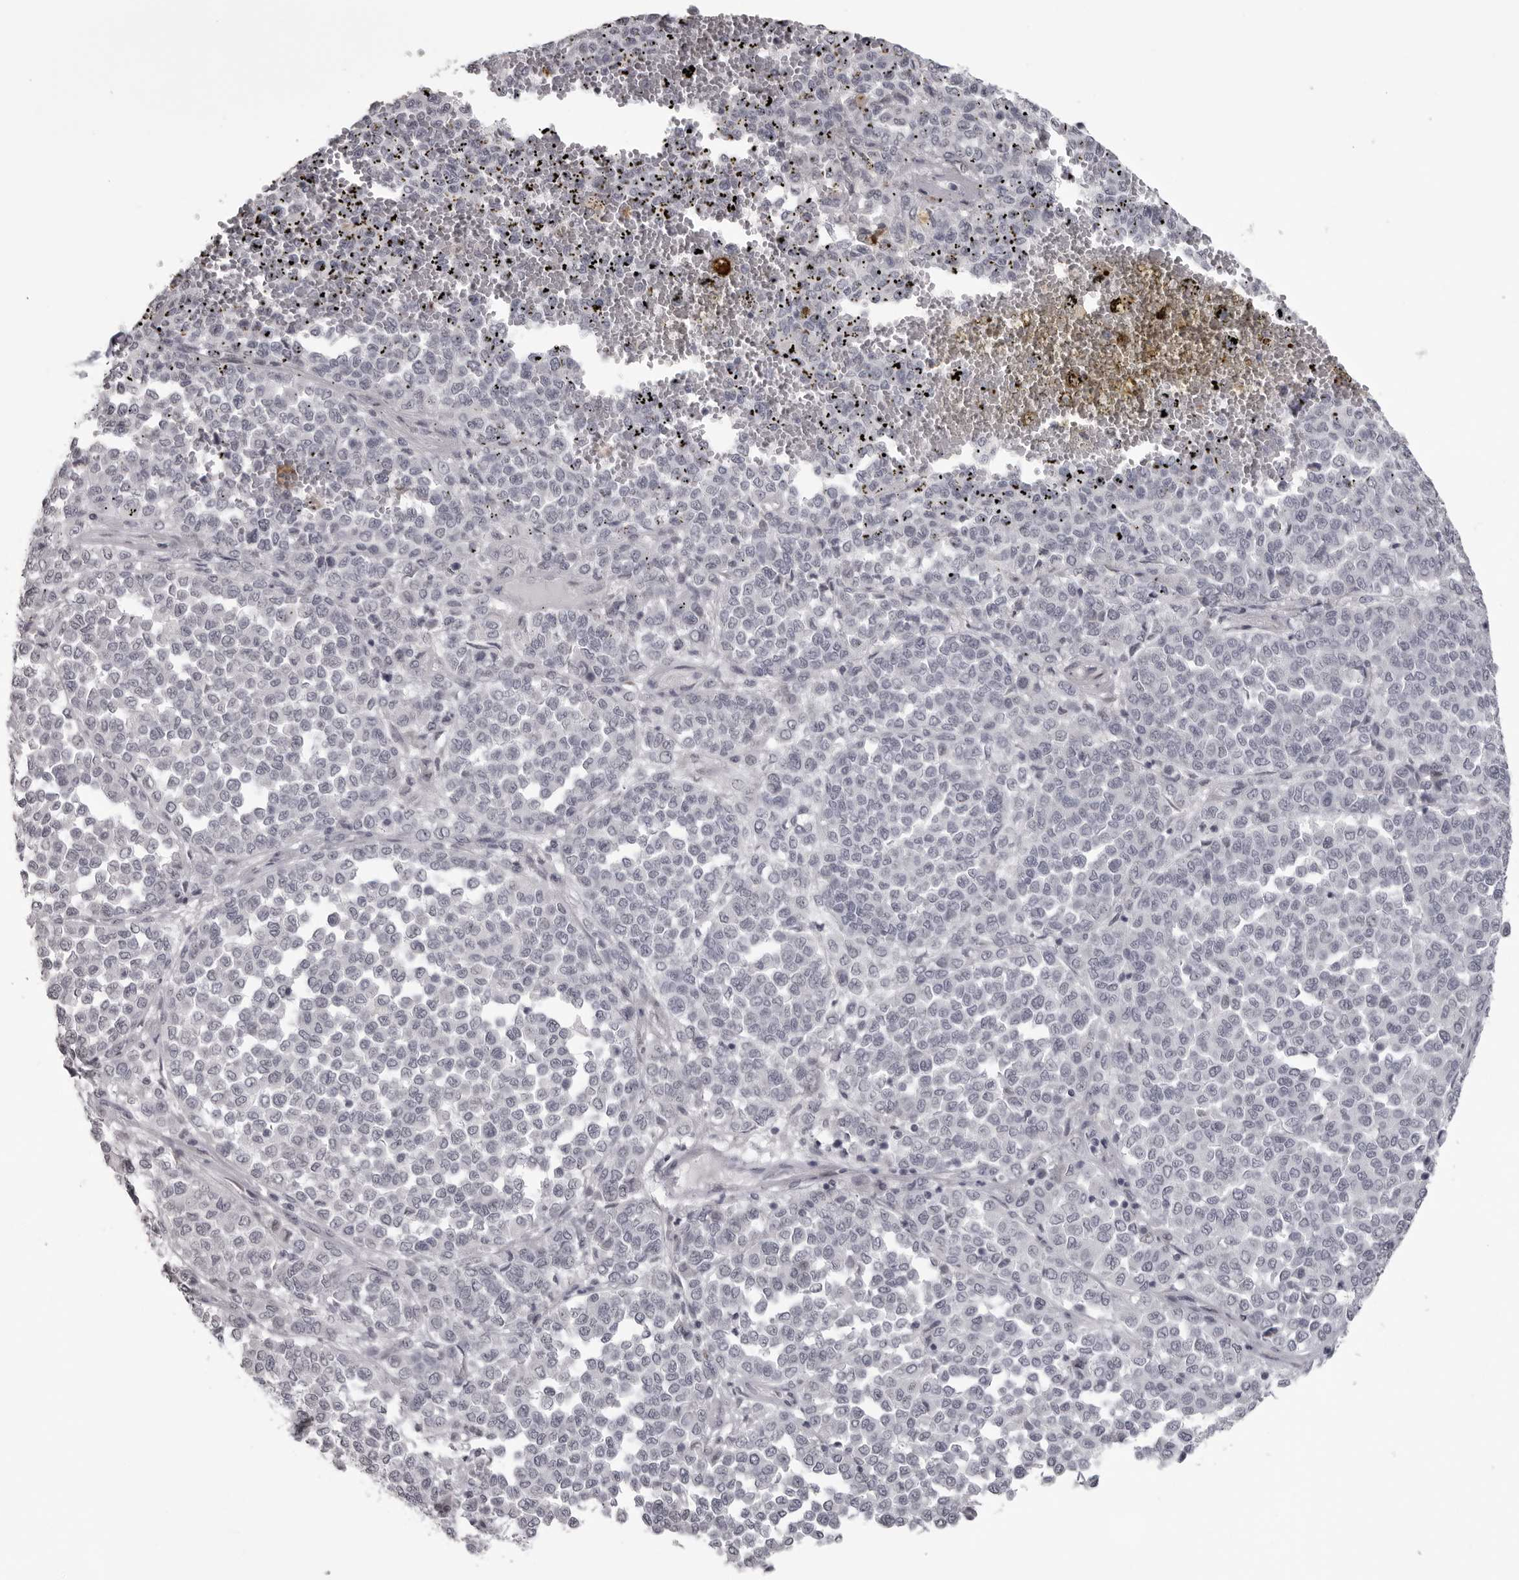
{"staining": {"intensity": "negative", "quantity": "none", "location": "none"}, "tissue": "melanoma", "cell_type": "Tumor cells", "image_type": "cancer", "snomed": [{"axis": "morphology", "description": "Malignant melanoma, Metastatic site"}, {"axis": "topography", "description": "Pancreas"}], "caption": "DAB immunohistochemical staining of human malignant melanoma (metastatic site) demonstrates no significant expression in tumor cells.", "gene": "HELZ", "patient": {"sex": "female", "age": 30}}